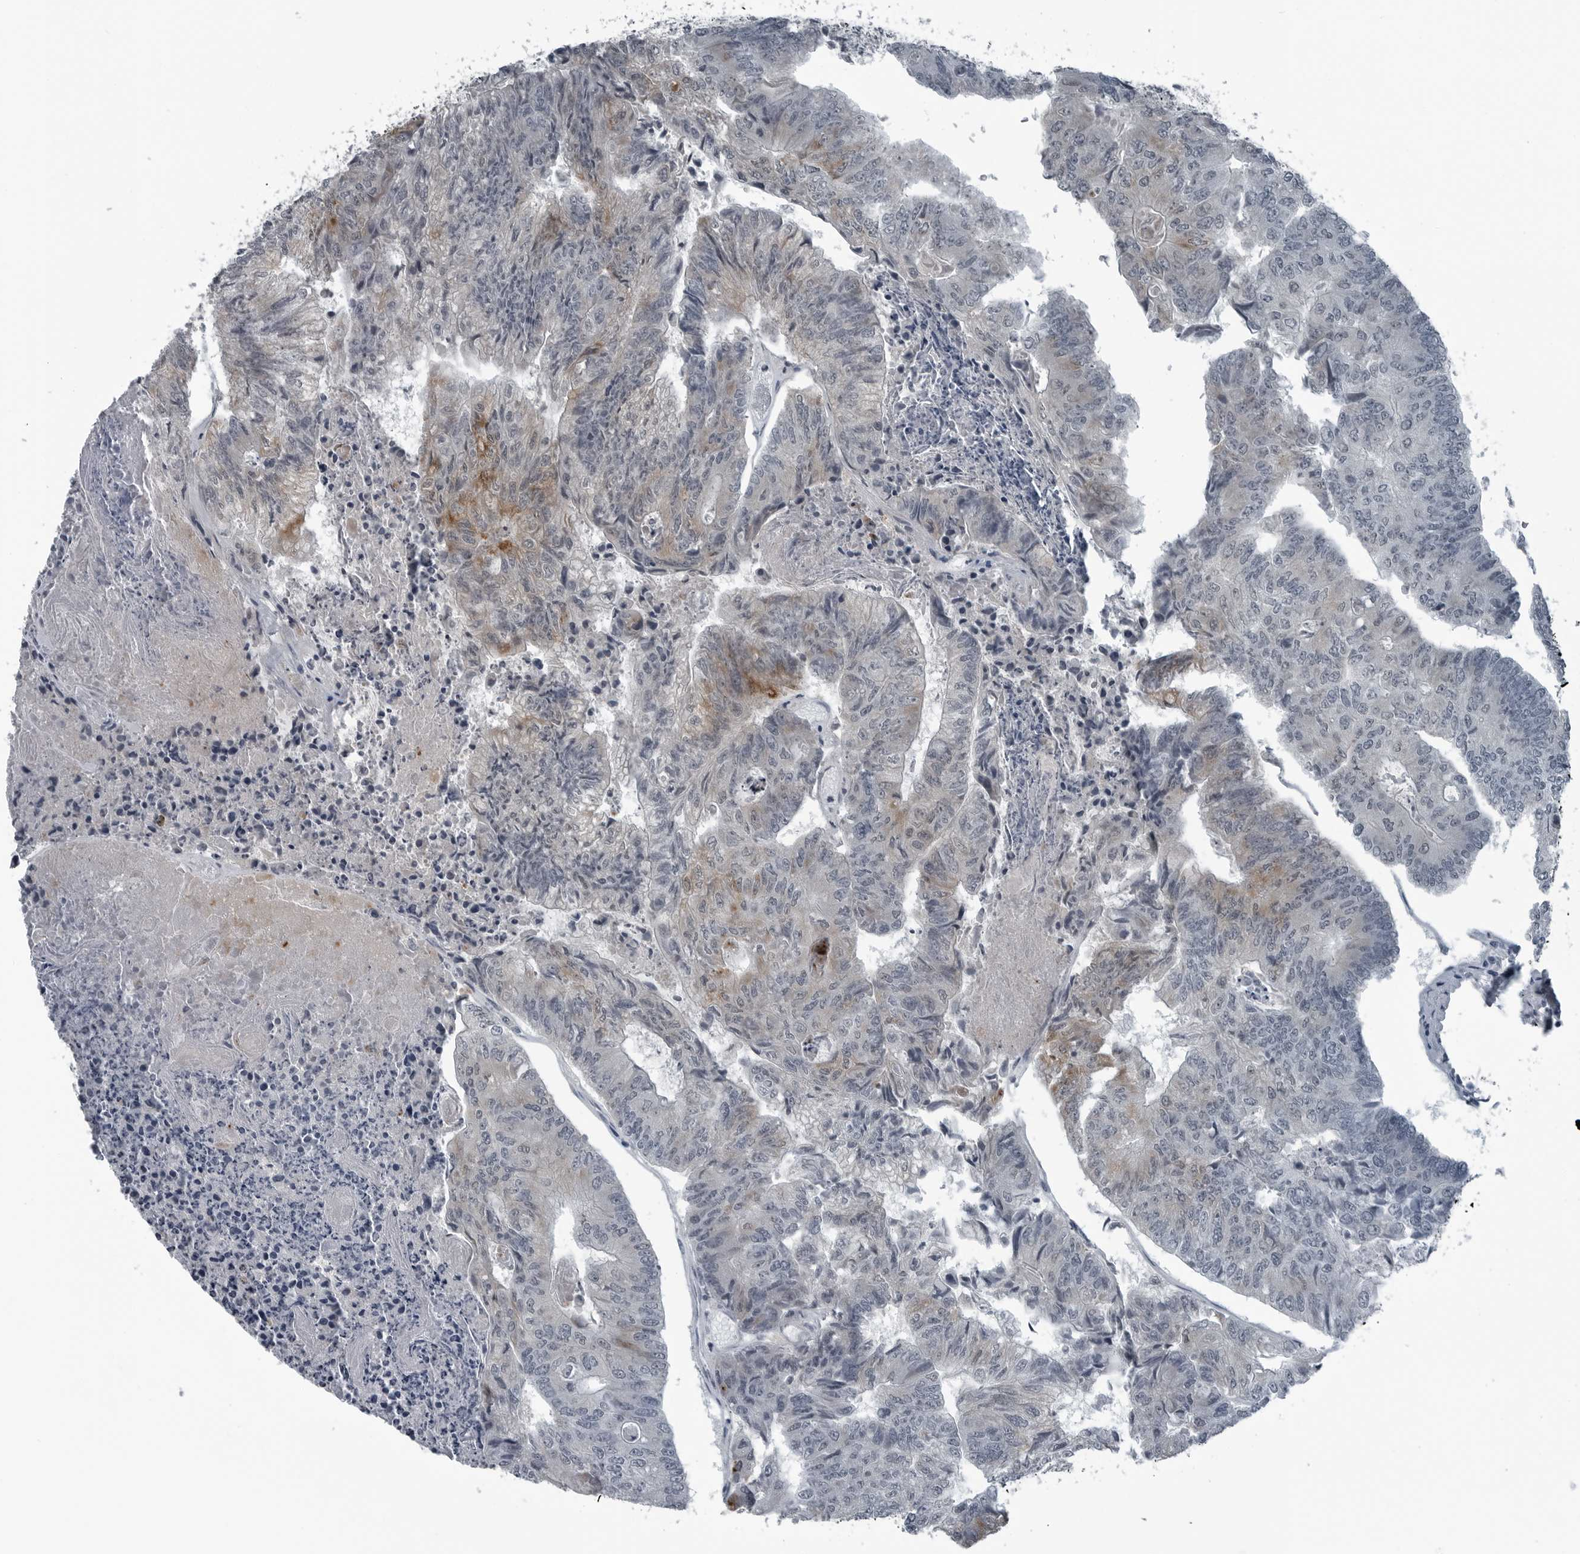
{"staining": {"intensity": "moderate", "quantity": "<25%", "location": "cytoplasmic/membranous"}, "tissue": "colorectal cancer", "cell_type": "Tumor cells", "image_type": "cancer", "snomed": [{"axis": "morphology", "description": "Adenocarcinoma, NOS"}, {"axis": "topography", "description": "Colon"}], "caption": "Colorectal cancer stained for a protein (brown) demonstrates moderate cytoplasmic/membranous positive expression in about <25% of tumor cells.", "gene": "GAK", "patient": {"sex": "female", "age": 67}}